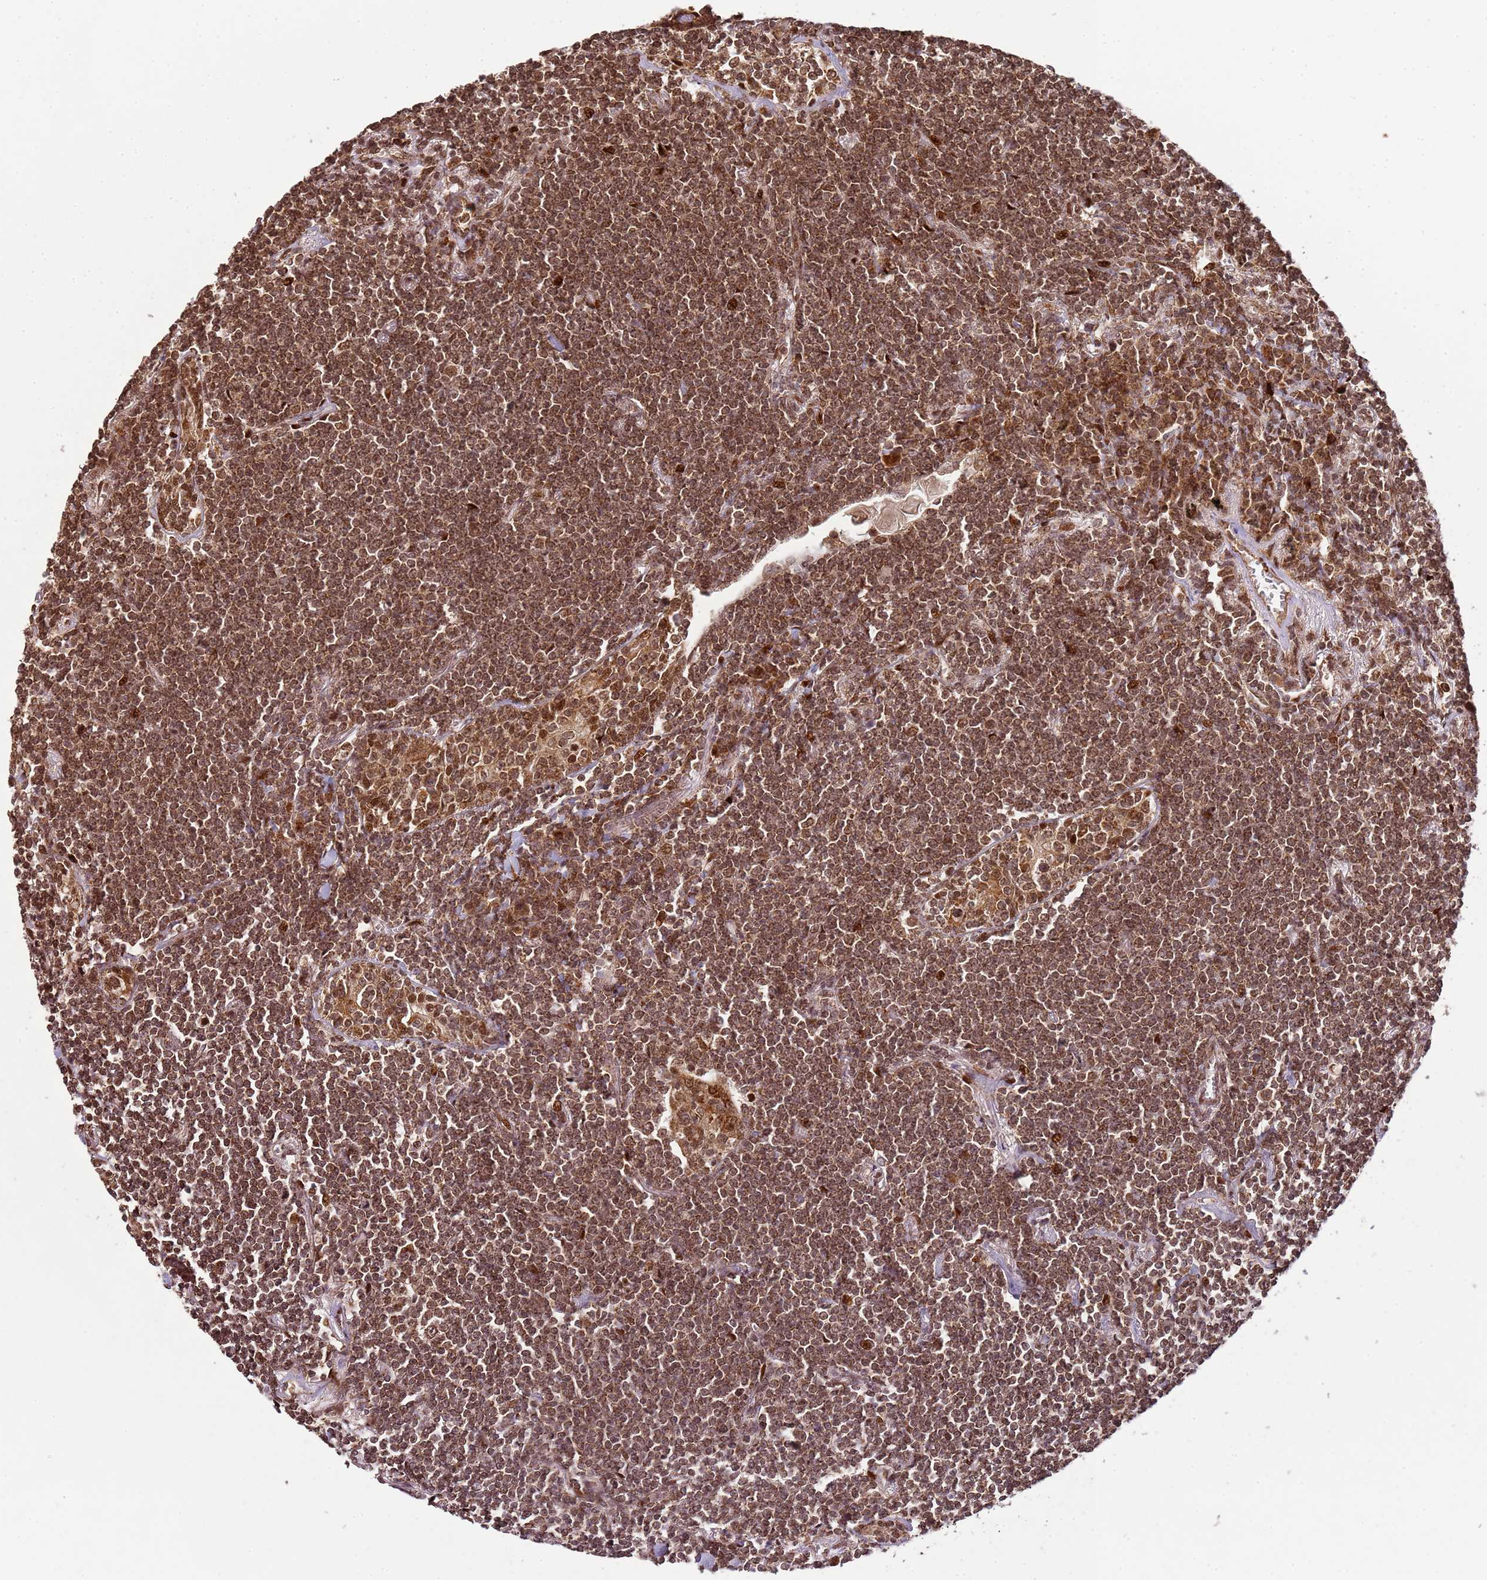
{"staining": {"intensity": "moderate", "quantity": ">75%", "location": "nuclear"}, "tissue": "lymphoma", "cell_type": "Tumor cells", "image_type": "cancer", "snomed": [{"axis": "morphology", "description": "Malignant lymphoma, non-Hodgkin's type, Low grade"}, {"axis": "topography", "description": "Lung"}], "caption": "Brown immunohistochemical staining in human low-grade malignant lymphoma, non-Hodgkin's type reveals moderate nuclear positivity in about >75% of tumor cells.", "gene": "PEX14", "patient": {"sex": "female", "age": 71}}